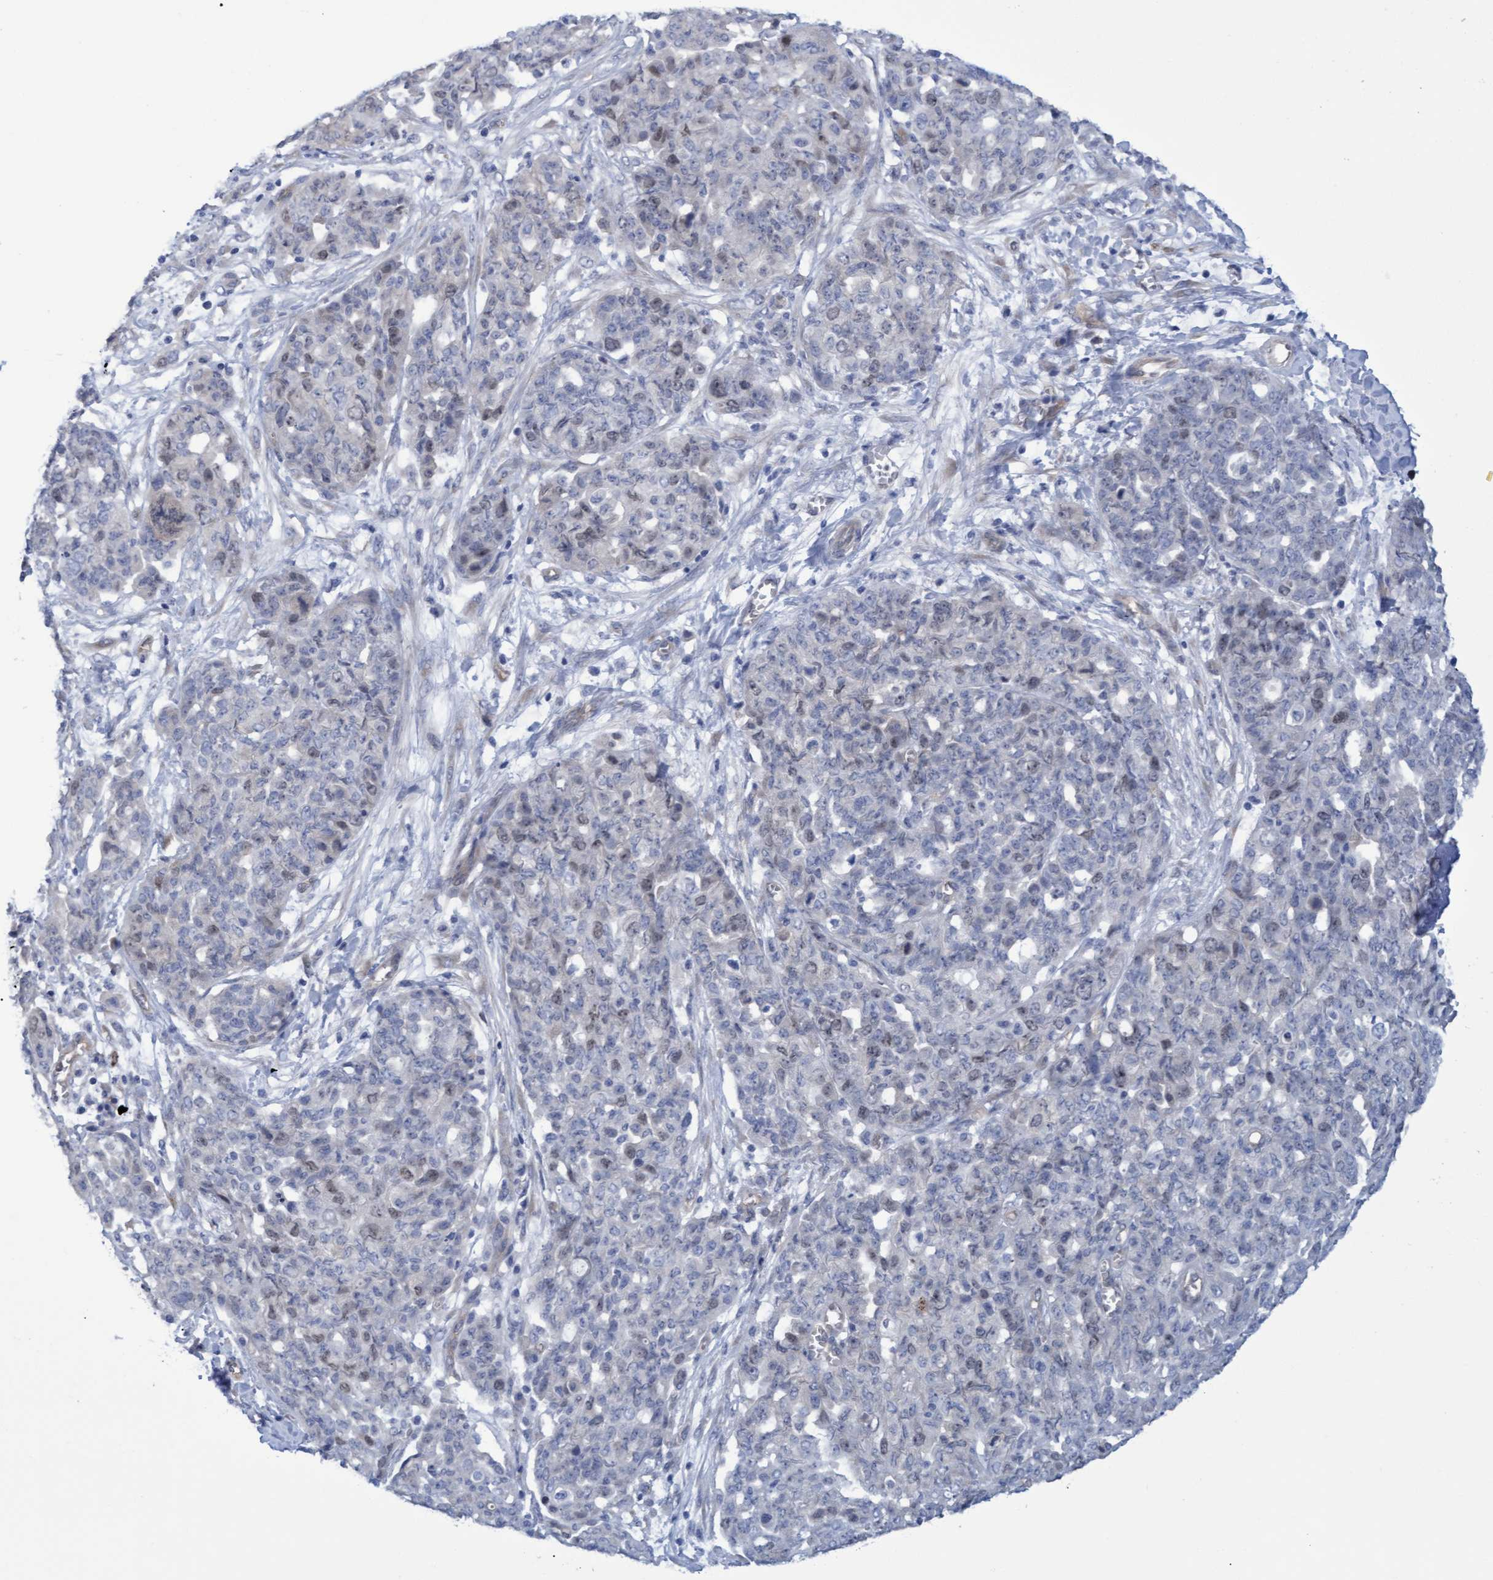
{"staining": {"intensity": "weak", "quantity": "25%-75%", "location": "nuclear"}, "tissue": "ovarian cancer", "cell_type": "Tumor cells", "image_type": "cancer", "snomed": [{"axis": "morphology", "description": "Cystadenocarcinoma, serous, NOS"}, {"axis": "topography", "description": "Soft tissue"}, {"axis": "topography", "description": "Ovary"}], "caption": "Ovarian cancer (serous cystadenocarcinoma) stained with a brown dye displays weak nuclear positive expression in approximately 25%-75% of tumor cells.", "gene": "STXBP1", "patient": {"sex": "female", "age": 57}}